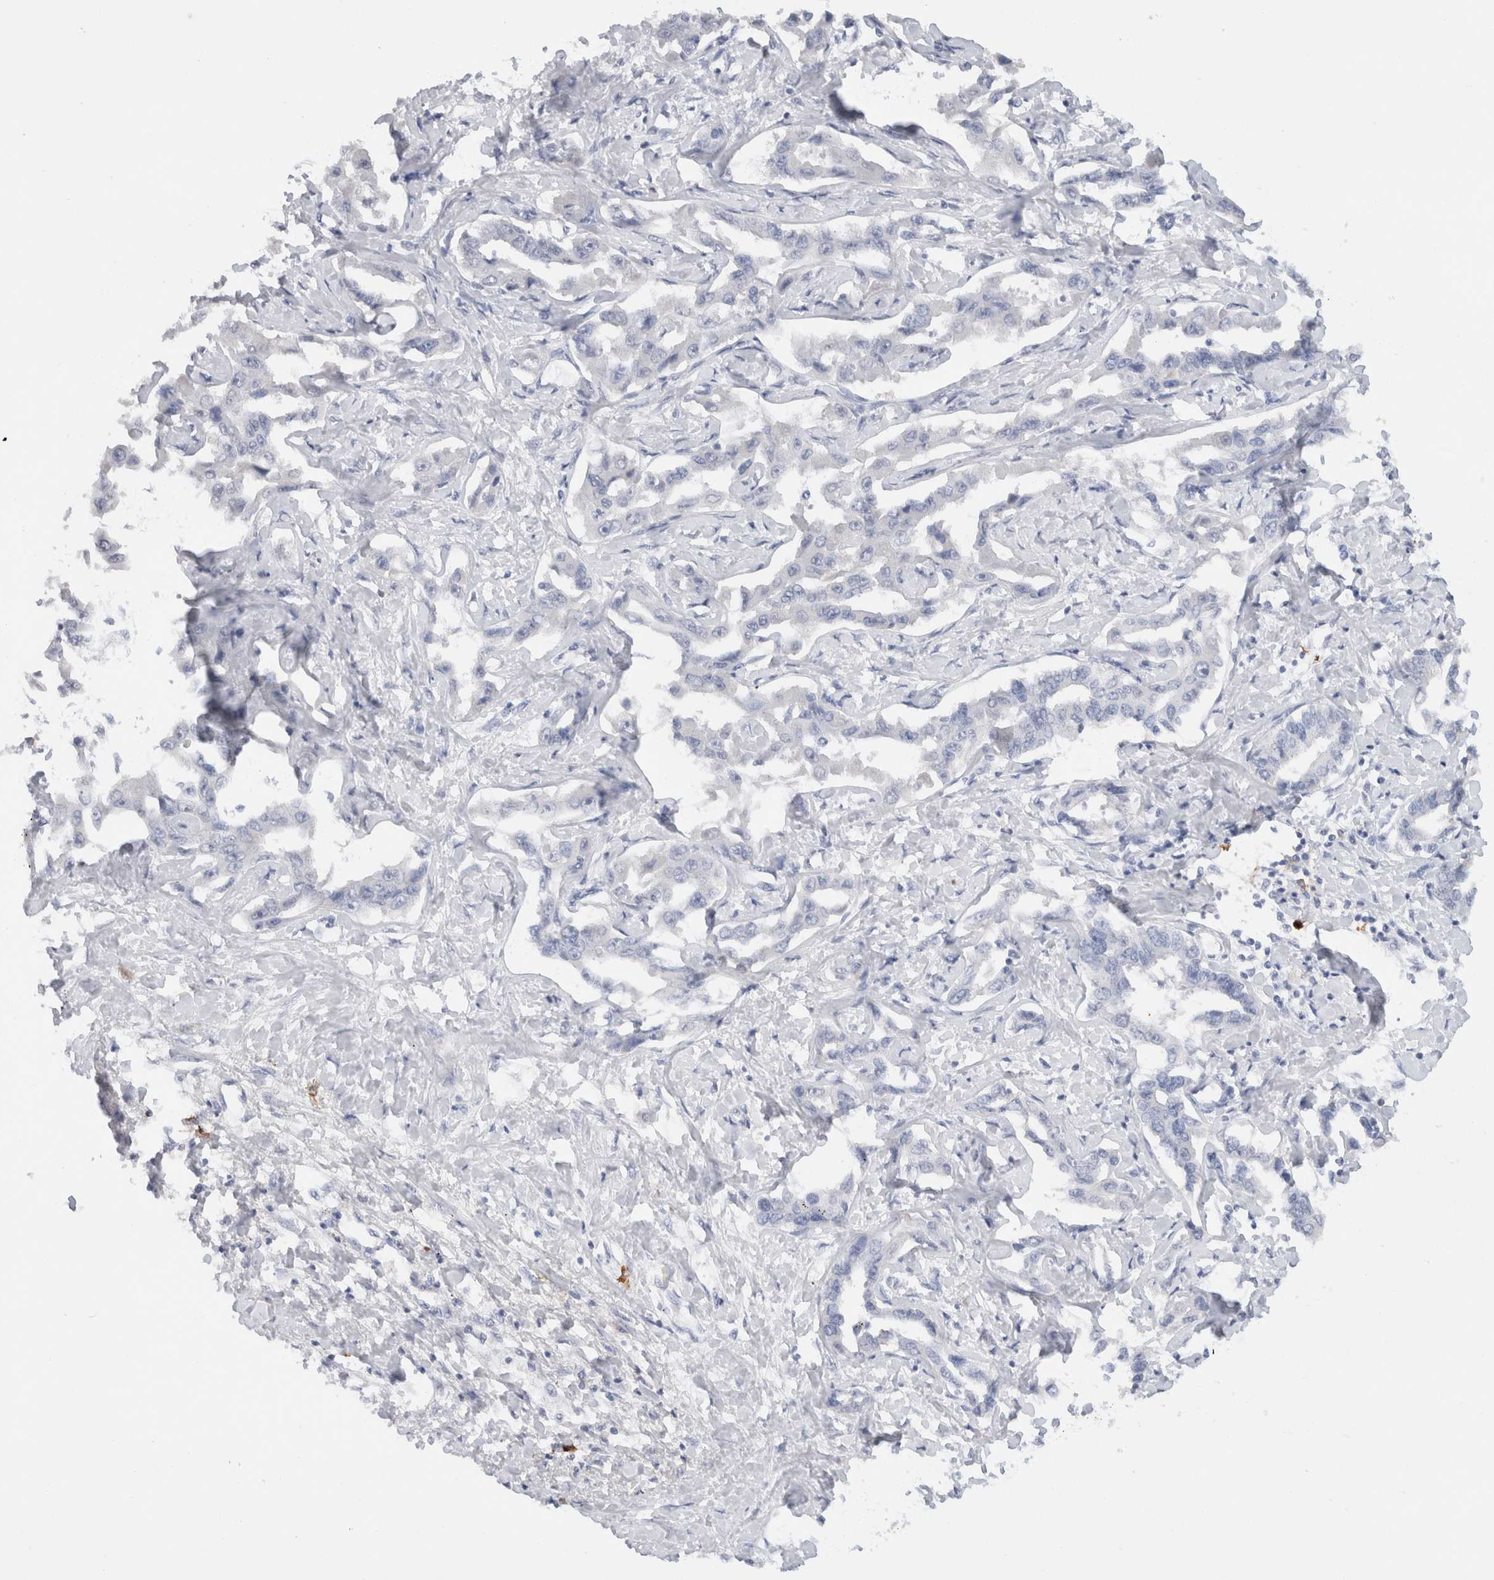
{"staining": {"intensity": "negative", "quantity": "none", "location": "none"}, "tissue": "liver cancer", "cell_type": "Tumor cells", "image_type": "cancer", "snomed": [{"axis": "morphology", "description": "Cholangiocarcinoma"}, {"axis": "topography", "description": "Liver"}], "caption": "DAB immunohistochemical staining of liver cholangiocarcinoma shows no significant expression in tumor cells.", "gene": "LAMP3", "patient": {"sex": "male", "age": 59}}